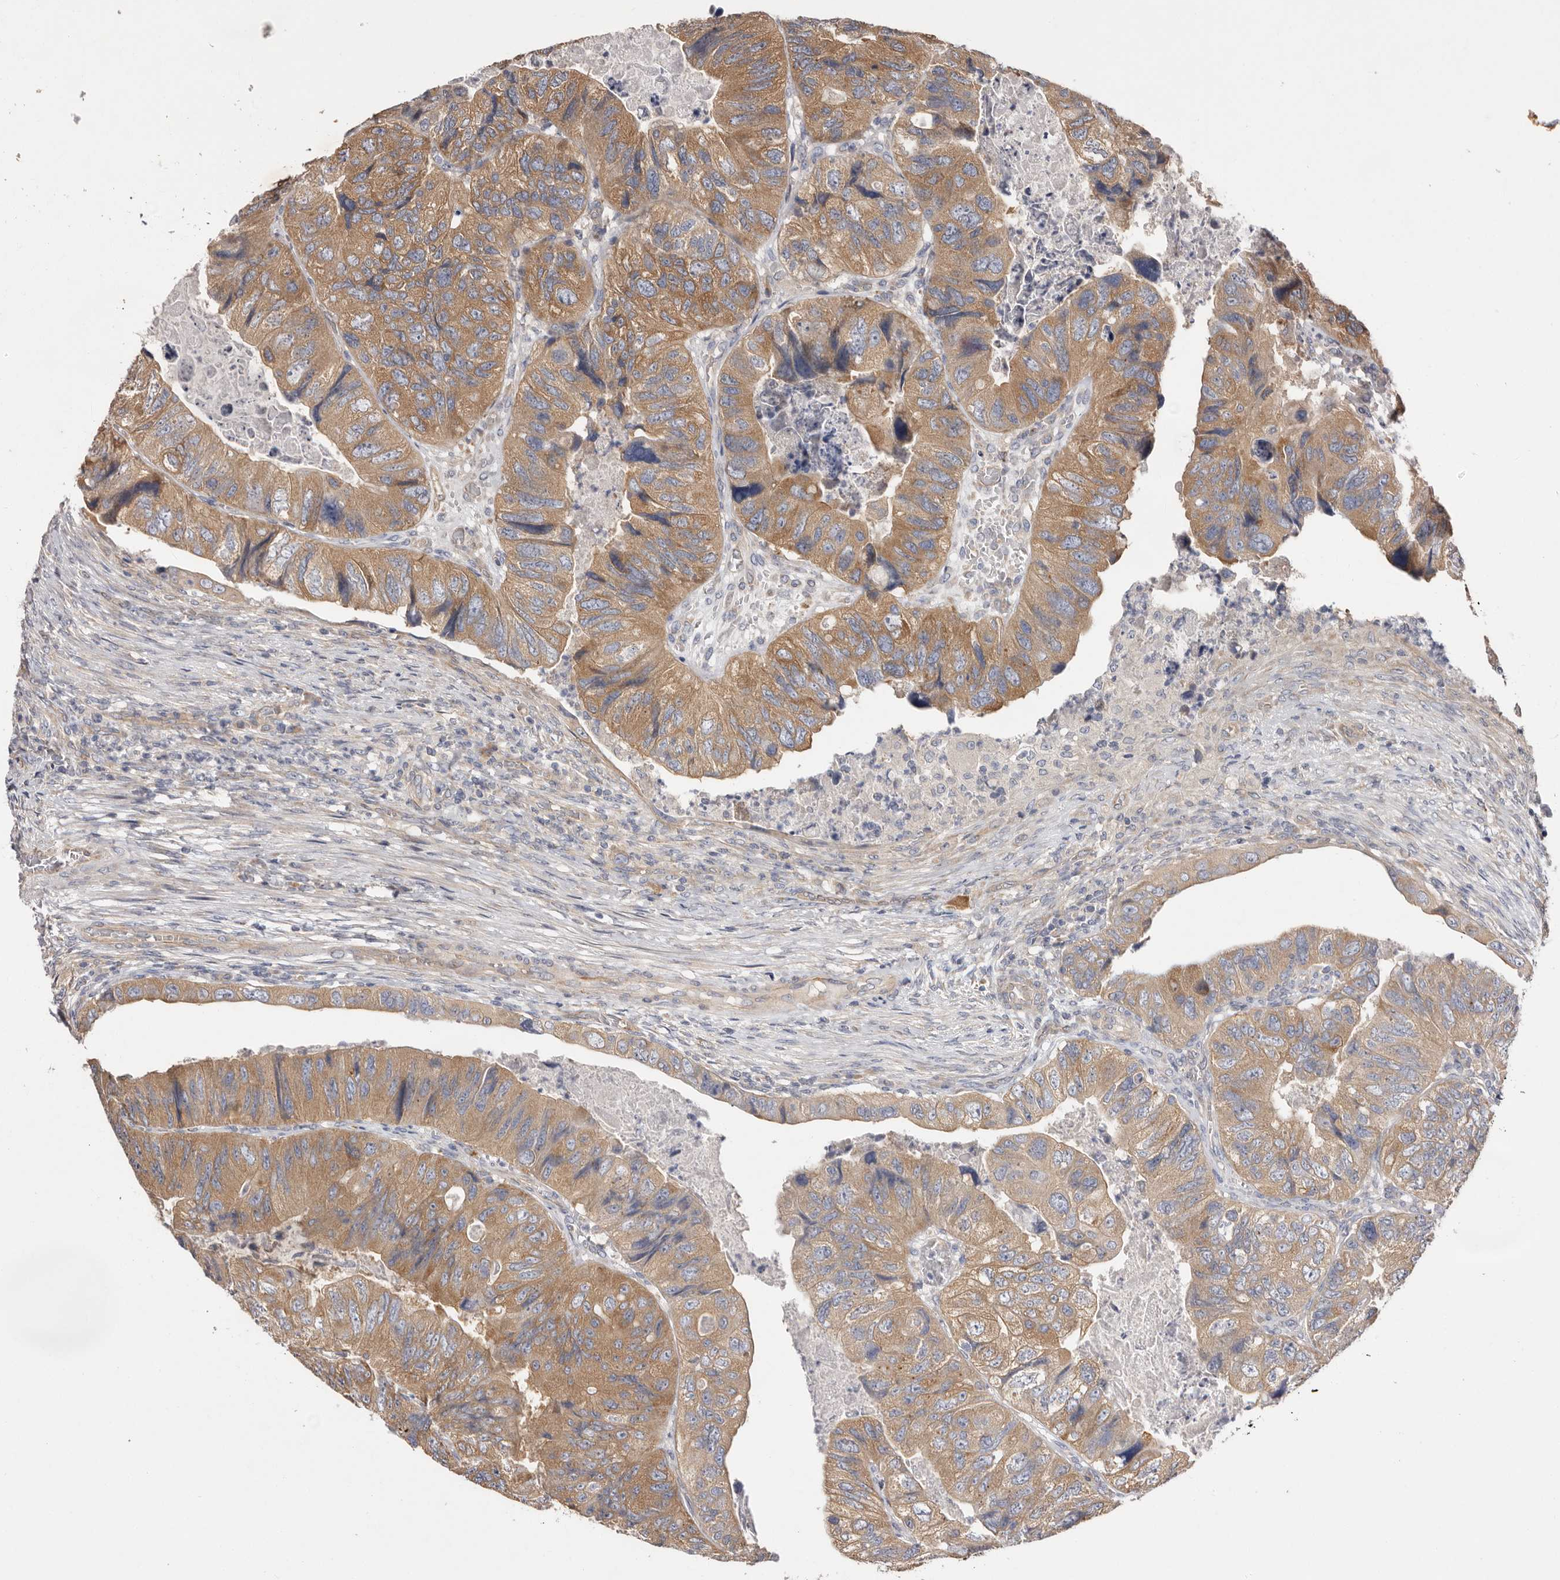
{"staining": {"intensity": "moderate", "quantity": ">75%", "location": "cytoplasmic/membranous"}, "tissue": "colorectal cancer", "cell_type": "Tumor cells", "image_type": "cancer", "snomed": [{"axis": "morphology", "description": "Adenocarcinoma, NOS"}, {"axis": "topography", "description": "Rectum"}], "caption": "Immunohistochemical staining of colorectal cancer demonstrates medium levels of moderate cytoplasmic/membranous protein staining in approximately >75% of tumor cells. The staining was performed using DAB (3,3'-diaminobenzidine), with brown indicating positive protein expression. Nuclei are stained blue with hematoxylin.", "gene": "FAM167B", "patient": {"sex": "male", "age": 63}}